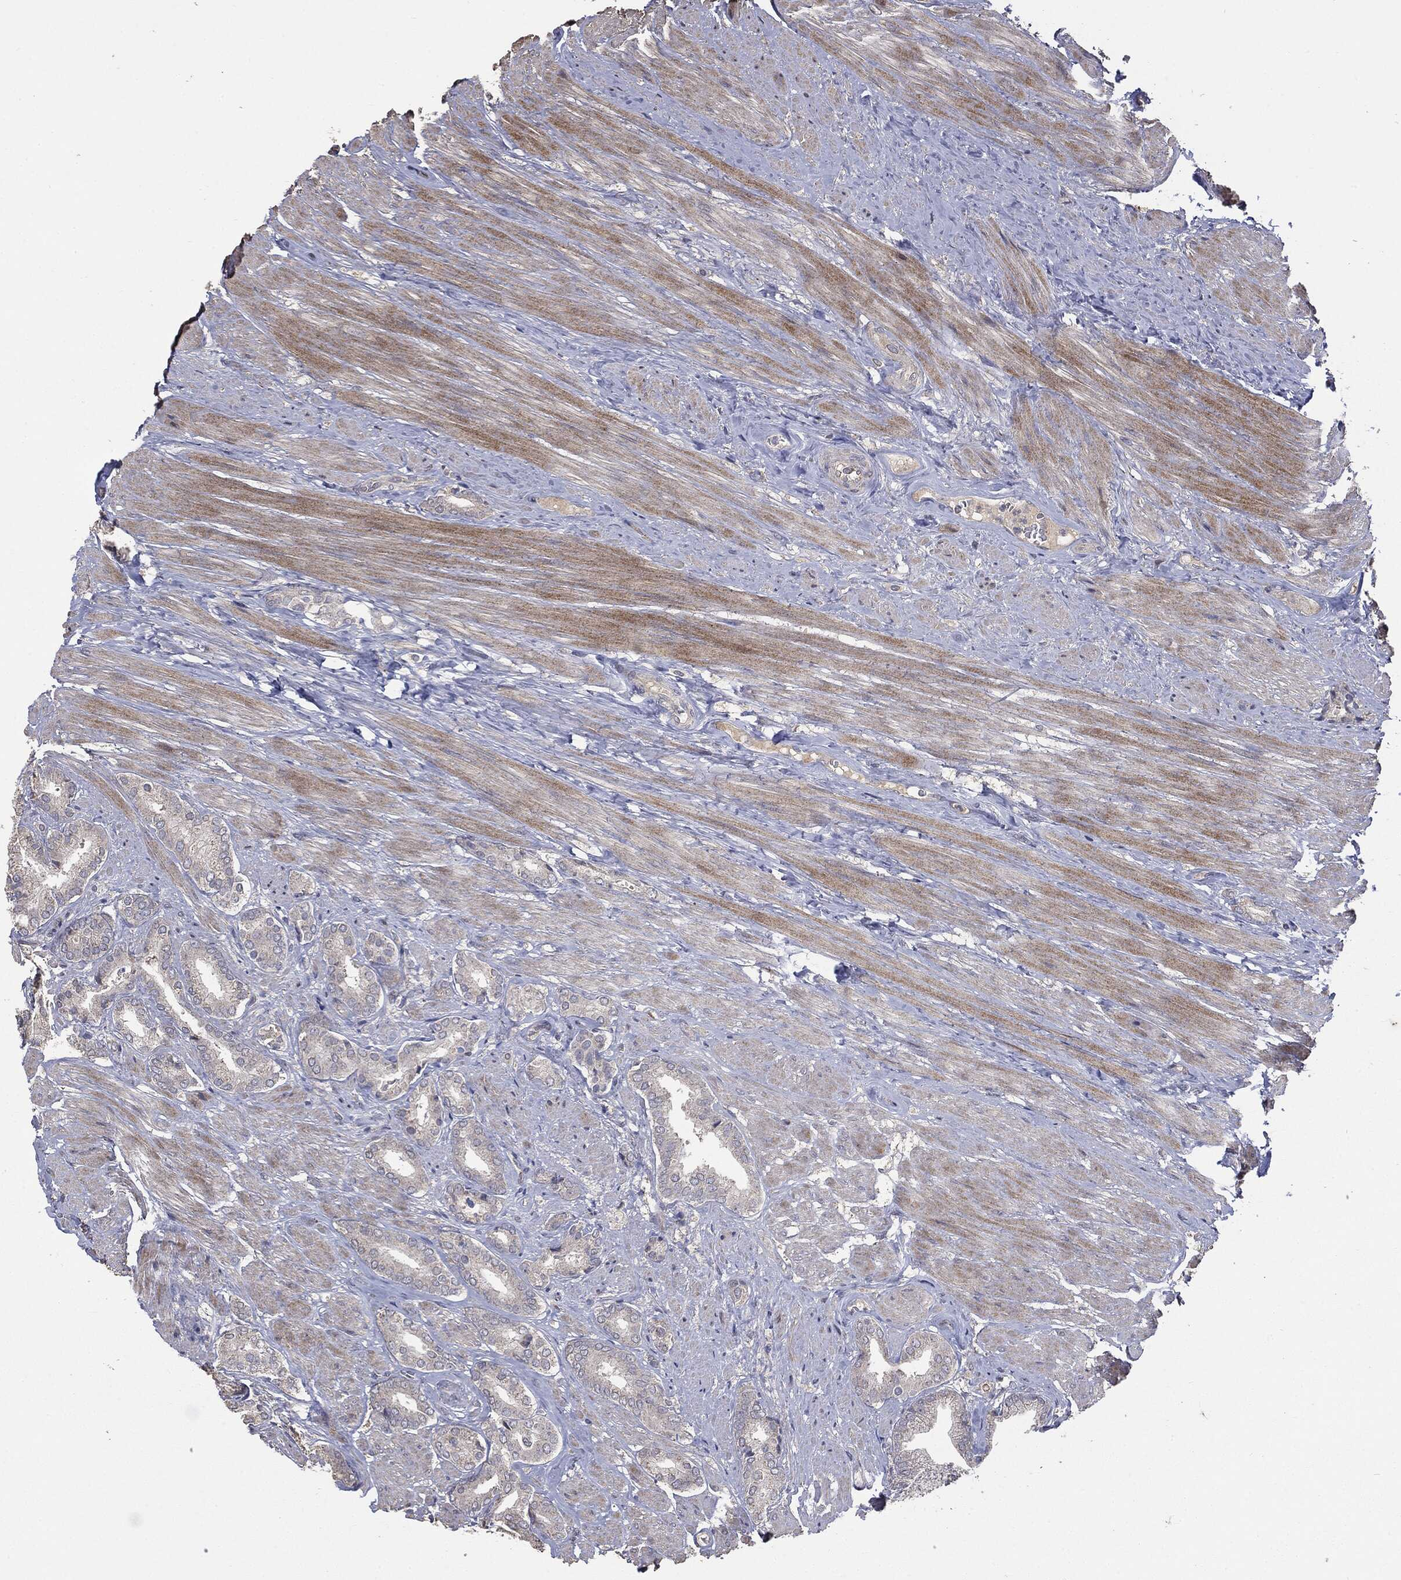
{"staining": {"intensity": "negative", "quantity": "none", "location": "none"}, "tissue": "prostate cancer", "cell_type": "Tumor cells", "image_type": "cancer", "snomed": [{"axis": "morphology", "description": "Adenocarcinoma, High grade"}, {"axis": "topography", "description": "Prostate"}], "caption": "IHC histopathology image of neoplastic tissue: human high-grade adenocarcinoma (prostate) stained with DAB (3,3'-diaminobenzidine) exhibits no significant protein staining in tumor cells.", "gene": "MTOR", "patient": {"sex": "male", "age": 56}}